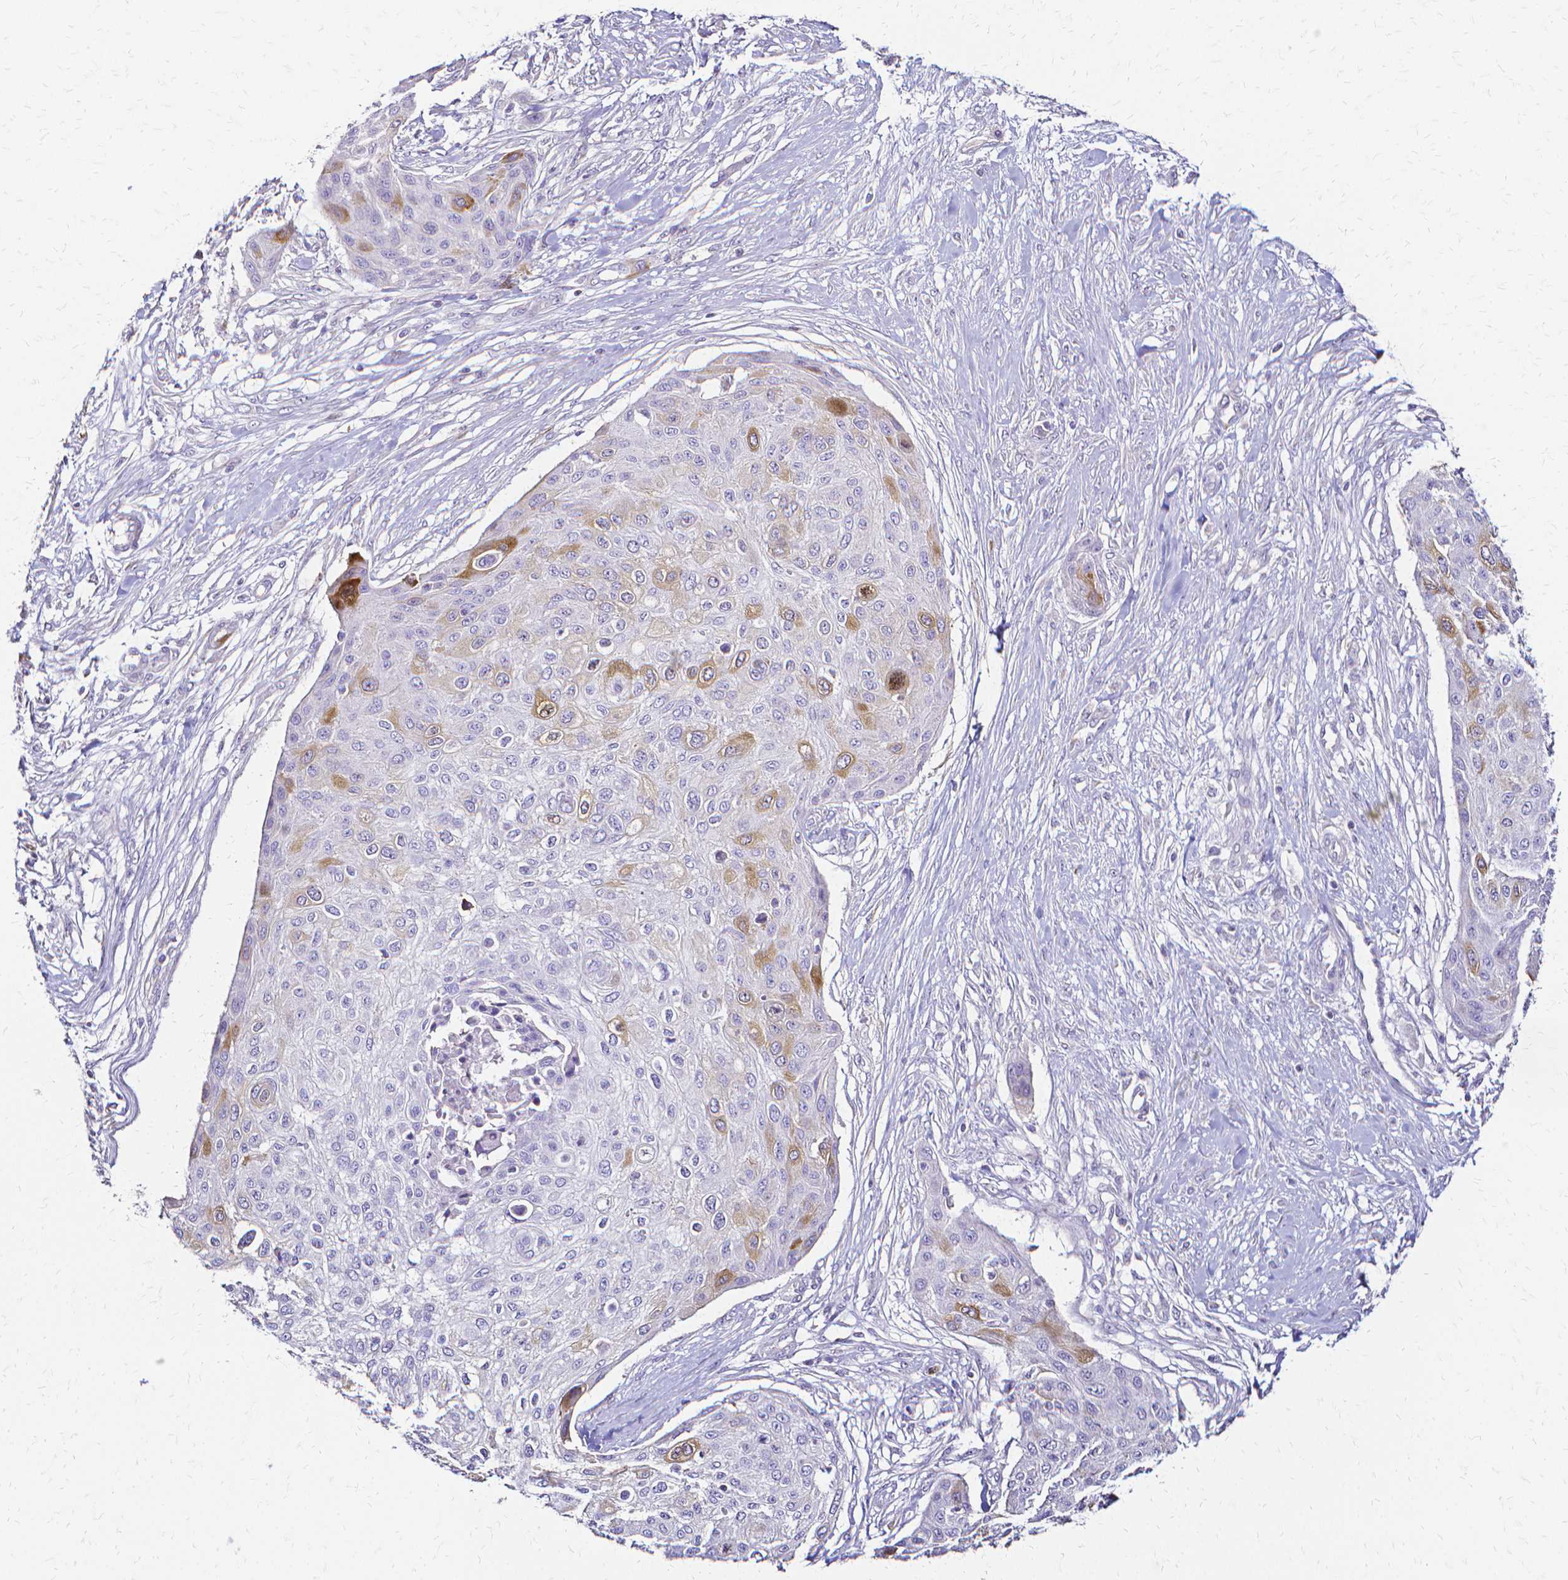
{"staining": {"intensity": "moderate", "quantity": "<25%", "location": "cytoplasmic/membranous"}, "tissue": "skin cancer", "cell_type": "Tumor cells", "image_type": "cancer", "snomed": [{"axis": "morphology", "description": "Squamous cell carcinoma, NOS"}, {"axis": "topography", "description": "Skin"}], "caption": "Protein expression analysis of human squamous cell carcinoma (skin) reveals moderate cytoplasmic/membranous staining in about <25% of tumor cells.", "gene": "CCNB1", "patient": {"sex": "female", "age": 87}}